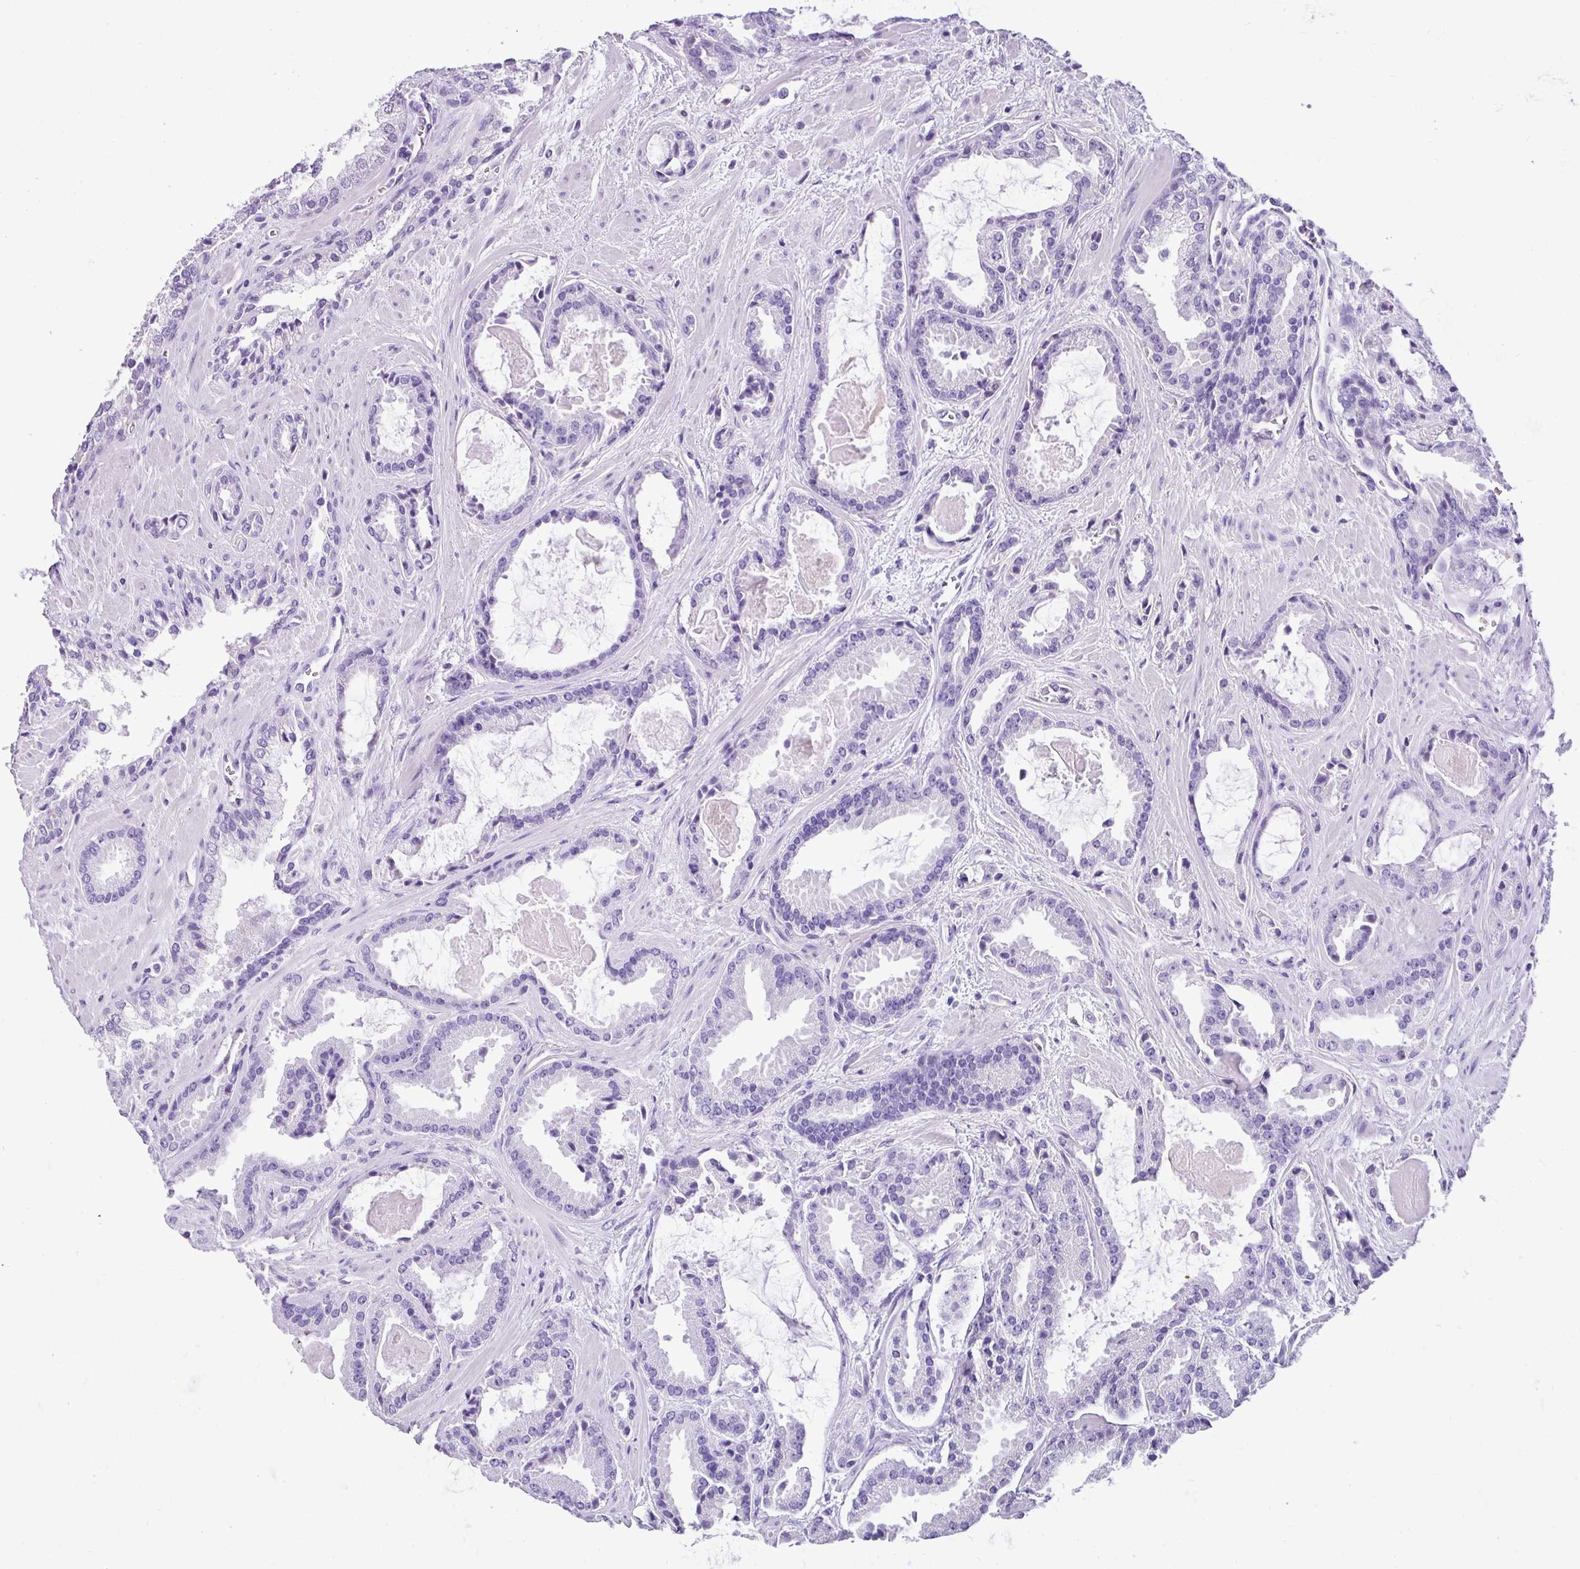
{"staining": {"intensity": "negative", "quantity": "none", "location": "none"}, "tissue": "prostate cancer", "cell_type": "Tumor cells", "image_type": "cancer", "snomed": [{"axis": "morphology", "description": "Adenocarcinoma, Low grade"}, {"axis": "topography", "description": "Prostate"}], "caption": "This is an IHC histopathology image of human prostate cancer (adenocarcinoma (low-grade)). There is no positivity in tumor cells.", "gene": "MUC21", "patient": {"sex": "male", "age": 62}}